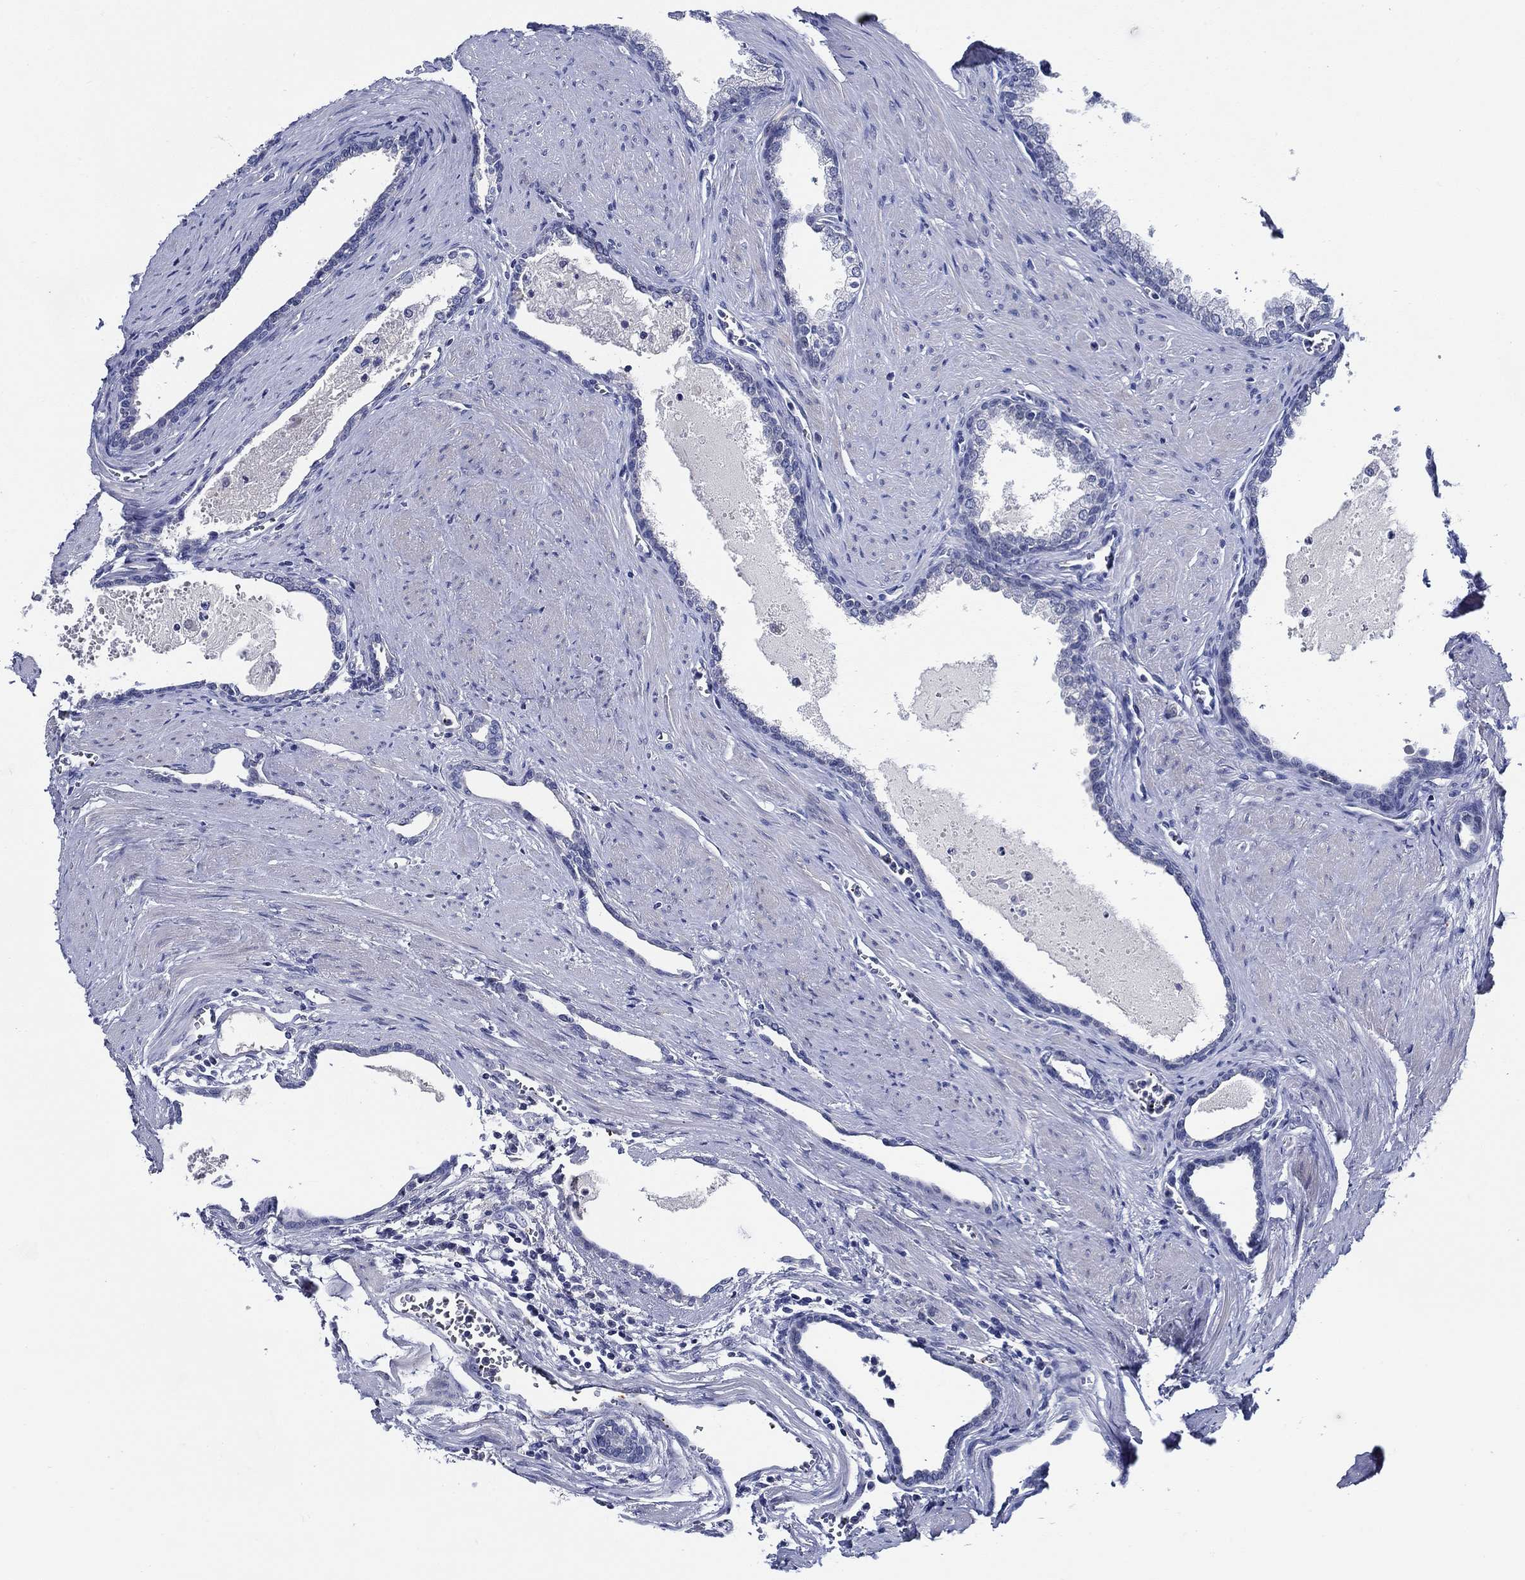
{"staining": {"intensity": "weak", "quantity": "<25%", "location": "cytoplasmic/membranous"}, "tissue": "prostate cancer", "cell_type": "Tumor cells", "image_type": "cancer", "snomed": [{"axis": "morphology", "description": "Adenocarcinoma, NOS"}, {"axis": "topography", "description": "Prostate"}], "caption": "Micrograph shows no protein positivity in tumor cells of prostate cancer (adenocarcinoma) tissue.", "gene": "ALOX12", "patient": {"sex": "male", "age": 66}}